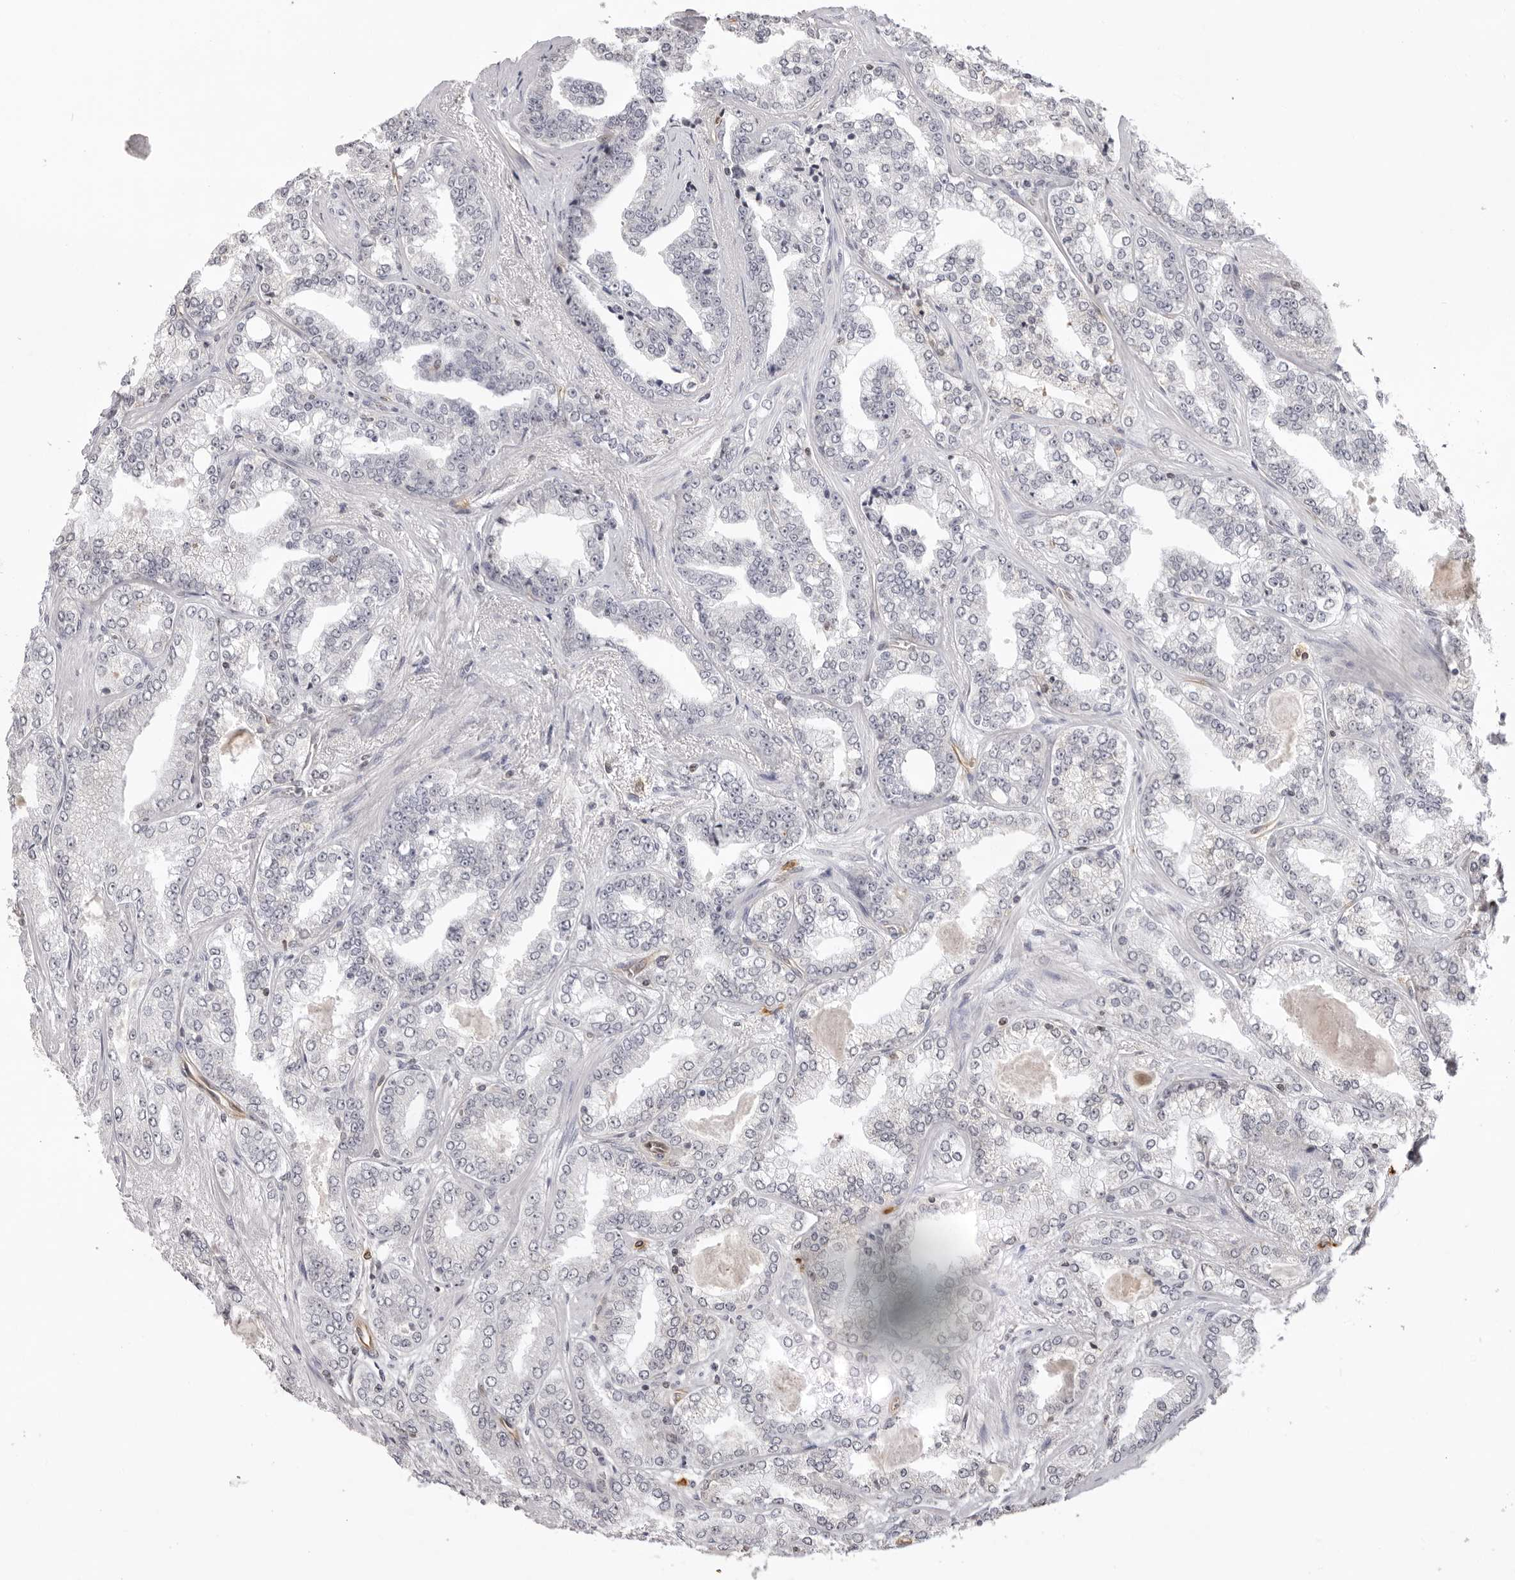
{"staining": {"intensity": "negative", "quantity": "none", "location": "none"}, "tissue": "prostate cancer", "cell_type": "Tumor cells", "image_type": "cancer", "snomed": [{"axis": "morphology", "description": "Adenocarcinoma, High grade"}, {"axis": "topography", "description": "Prostate"}], "caption": "The photomicrograph shows no staining of tumor cells in prostate cancer (adenocarcinoma (high-grade)). Nuclei are stained in blue.", "gene": "DYNLT5", "patient": {"sex": "male", "age": 71}}